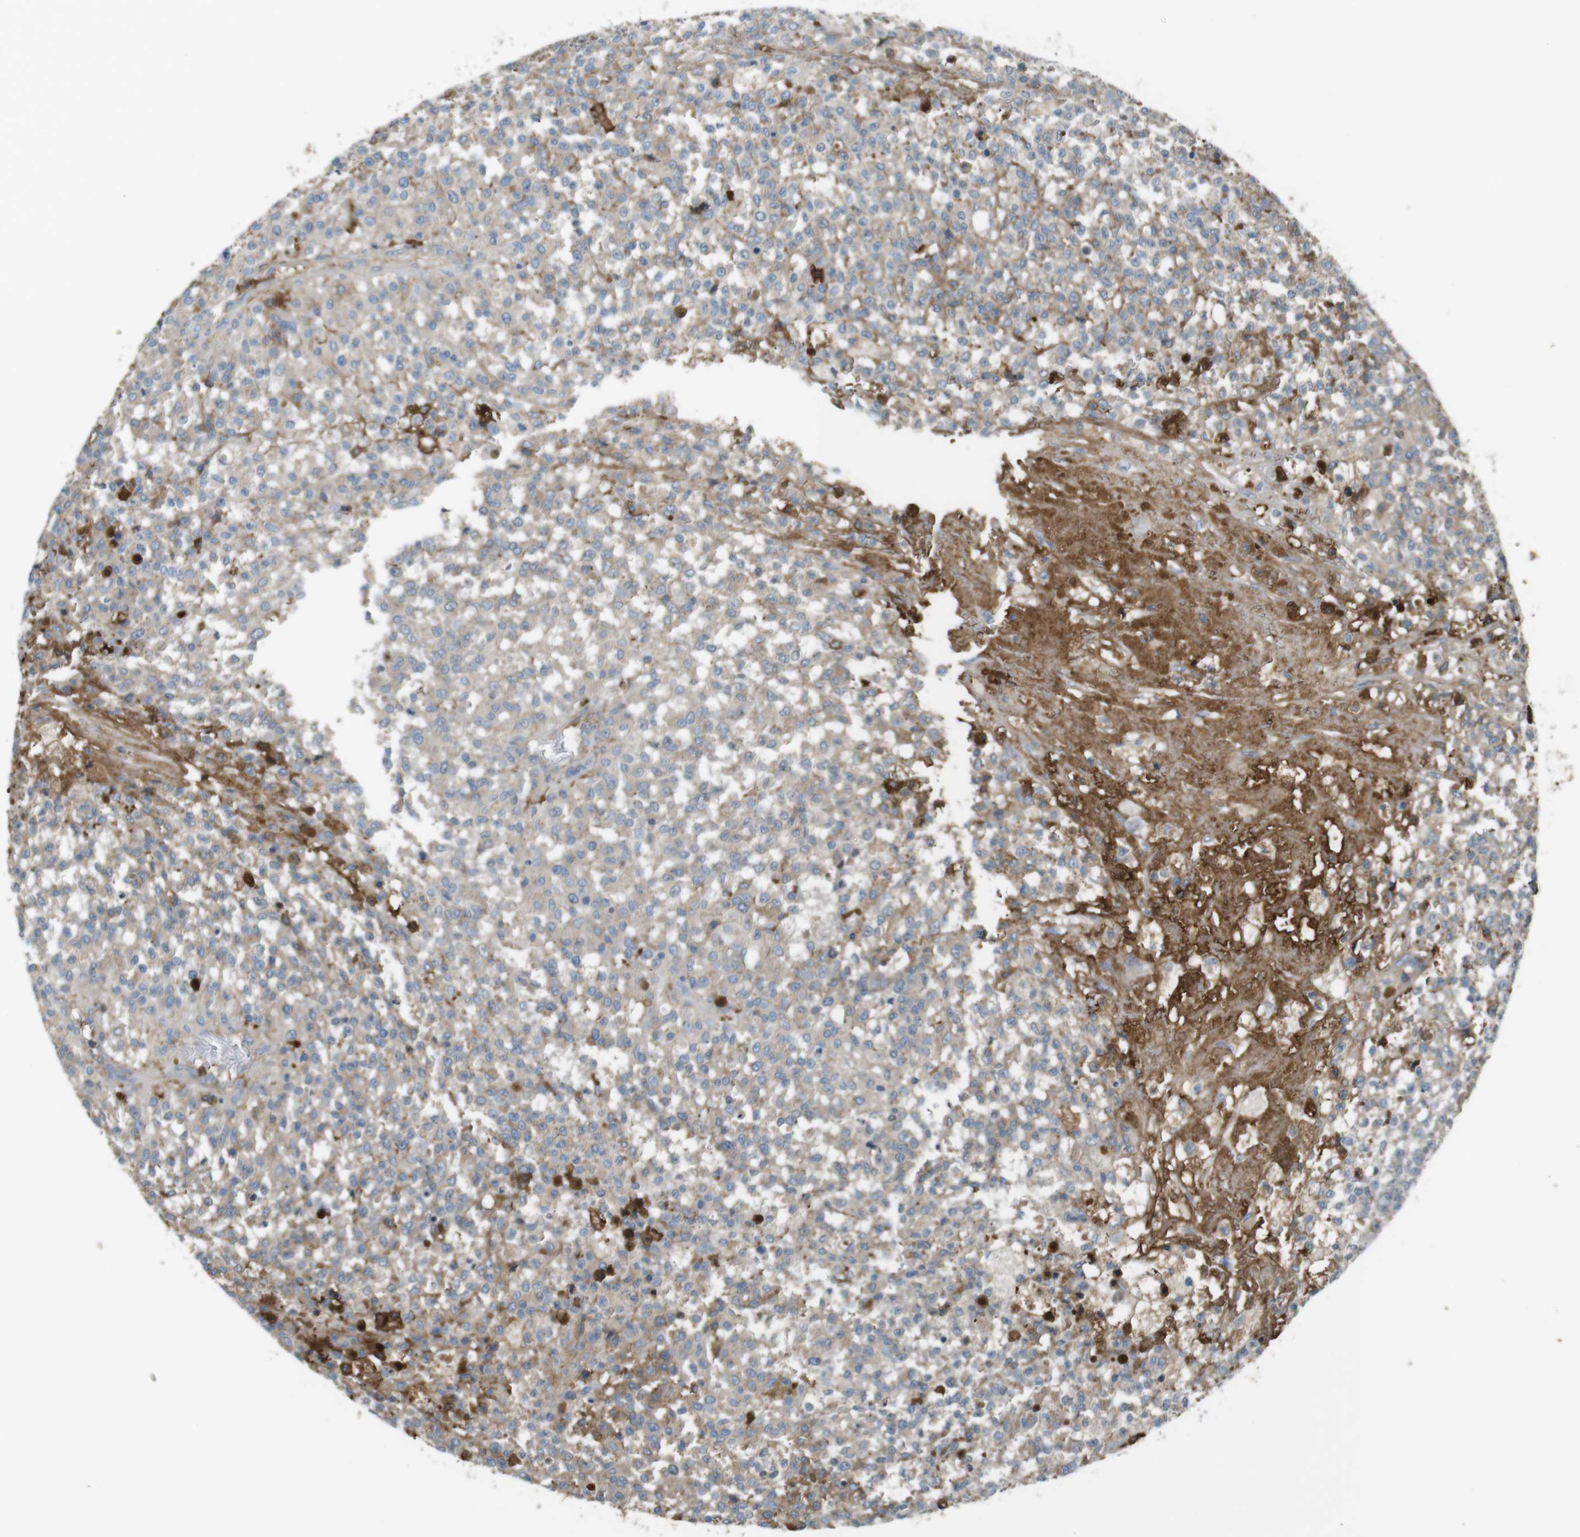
{"staining": {"intensity": "weak", "quantity": ">75%", "location": "cytoplasmic/membranous"}, "tissue": "testis cancer", "cell_type": "Tumor cells", "image_type": "cancer", "snomed": [{"axis": "morphology", "description": "Seminoma, NOS"}, {"axis": "topography", "description": "Testis"}], "caption": "Weak cytoplasmic/membranous protein staining is seen in about >75% of tumor cells in testis seminoma. The protein is stained brown, and the nuclei are stained in blue (DAB IHC with brightfield microscopy, high magnification).", "gene": "LTBP4", "patient": {"sex": "male", "age": 59}}